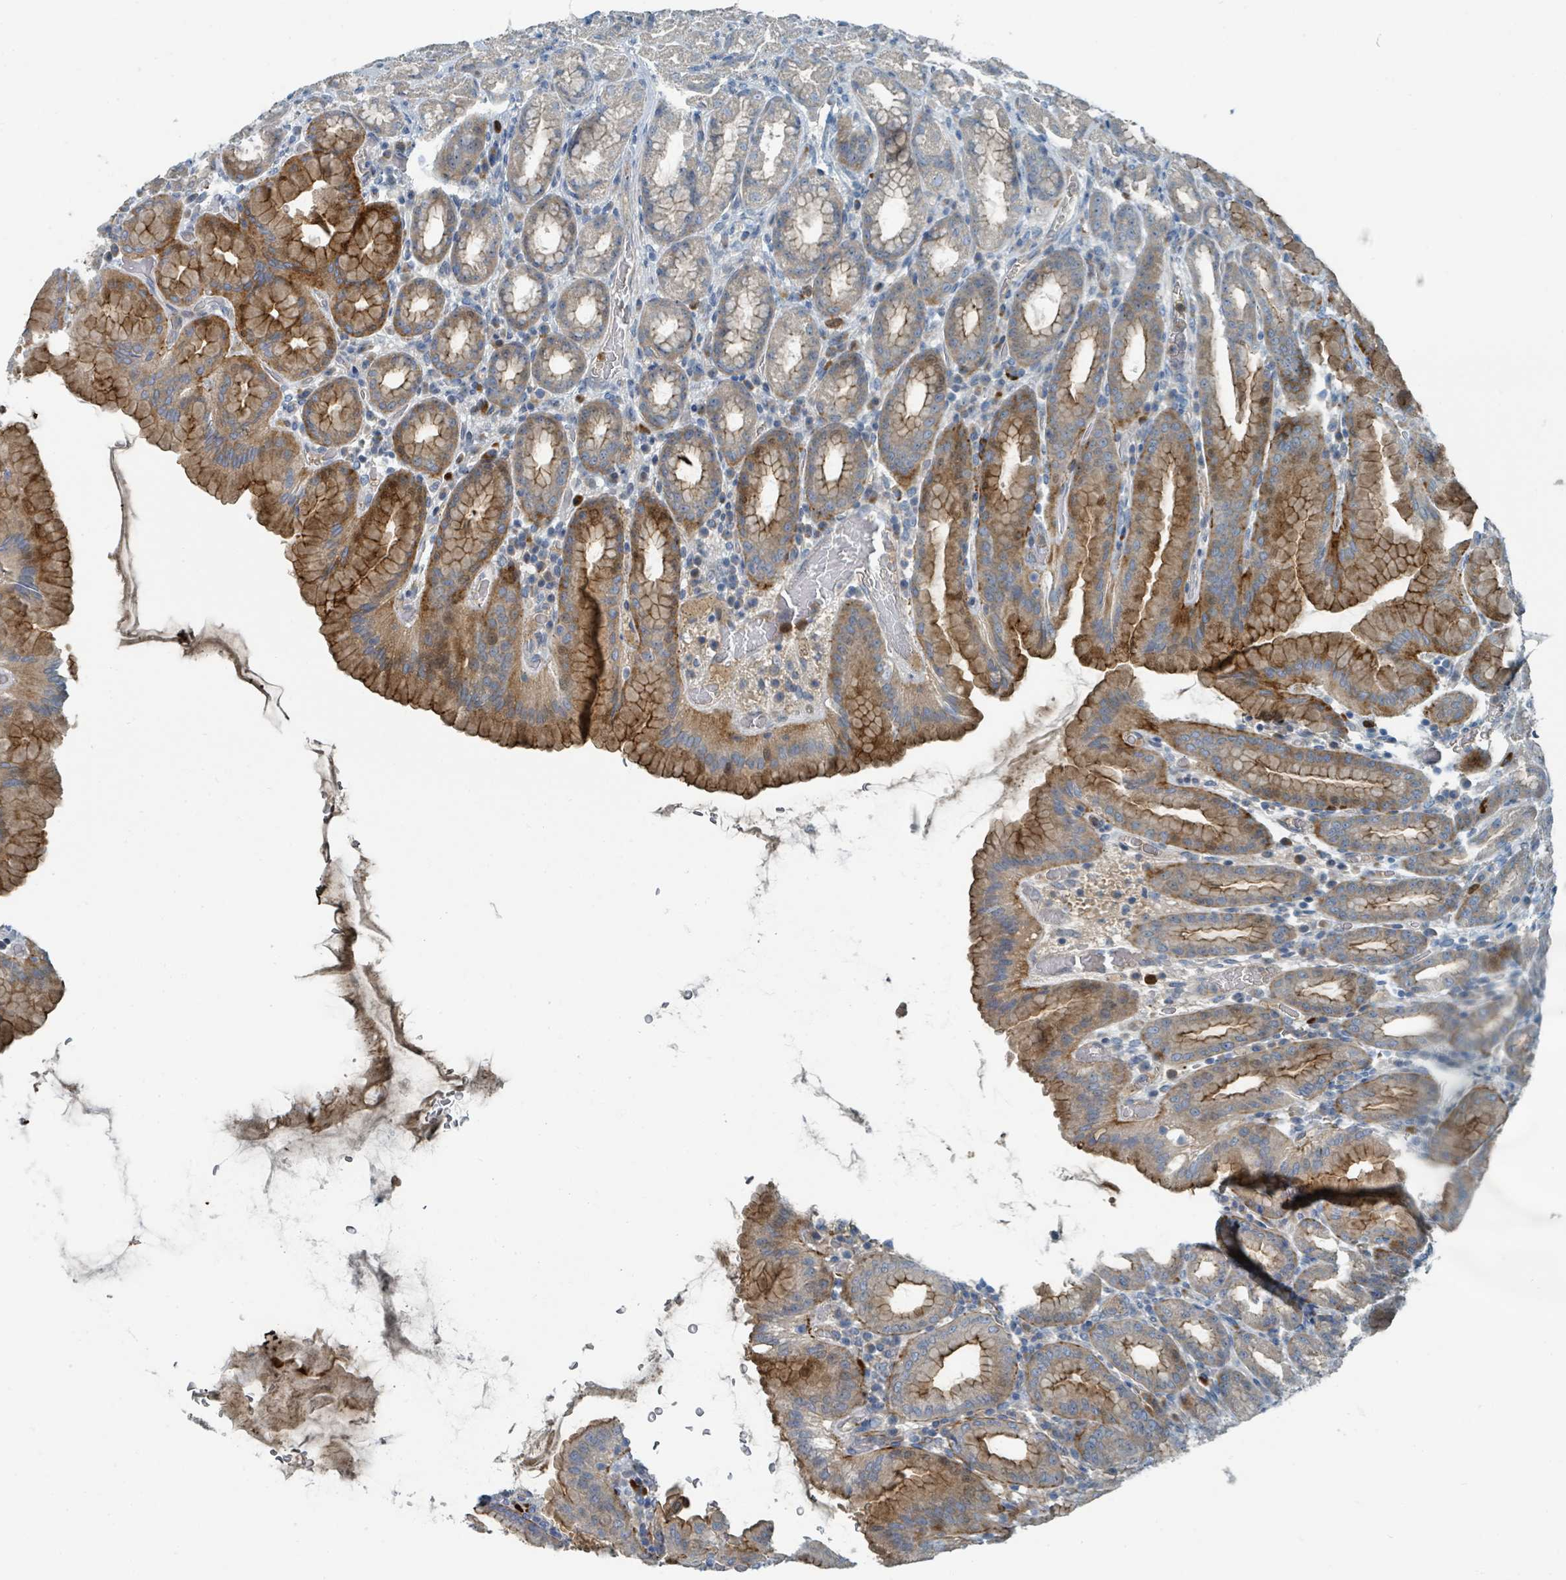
{"staining": {"intensity": "strong", "quantity": "<25%", "location": "cytoplasmic/membranous"}, "tissue": "stomach", "cell_type": "Glandular cells", "image_type": "normal", "snomed": [{"axis": "morphology", "description": "Normal tissue, NOS"}, {"axis": "topography", "description": "Stomach, upper"}, {"axis": "topography", "description": "Stomach"}], "caption": "Immunohistochemical staining of benign human stomach exhibits strong cytoplasmic/membranous protein staining in approximately <25% of glandular cells.", "gene": "SLC44A5", "patient": {"sex": "male", "age": 68}}